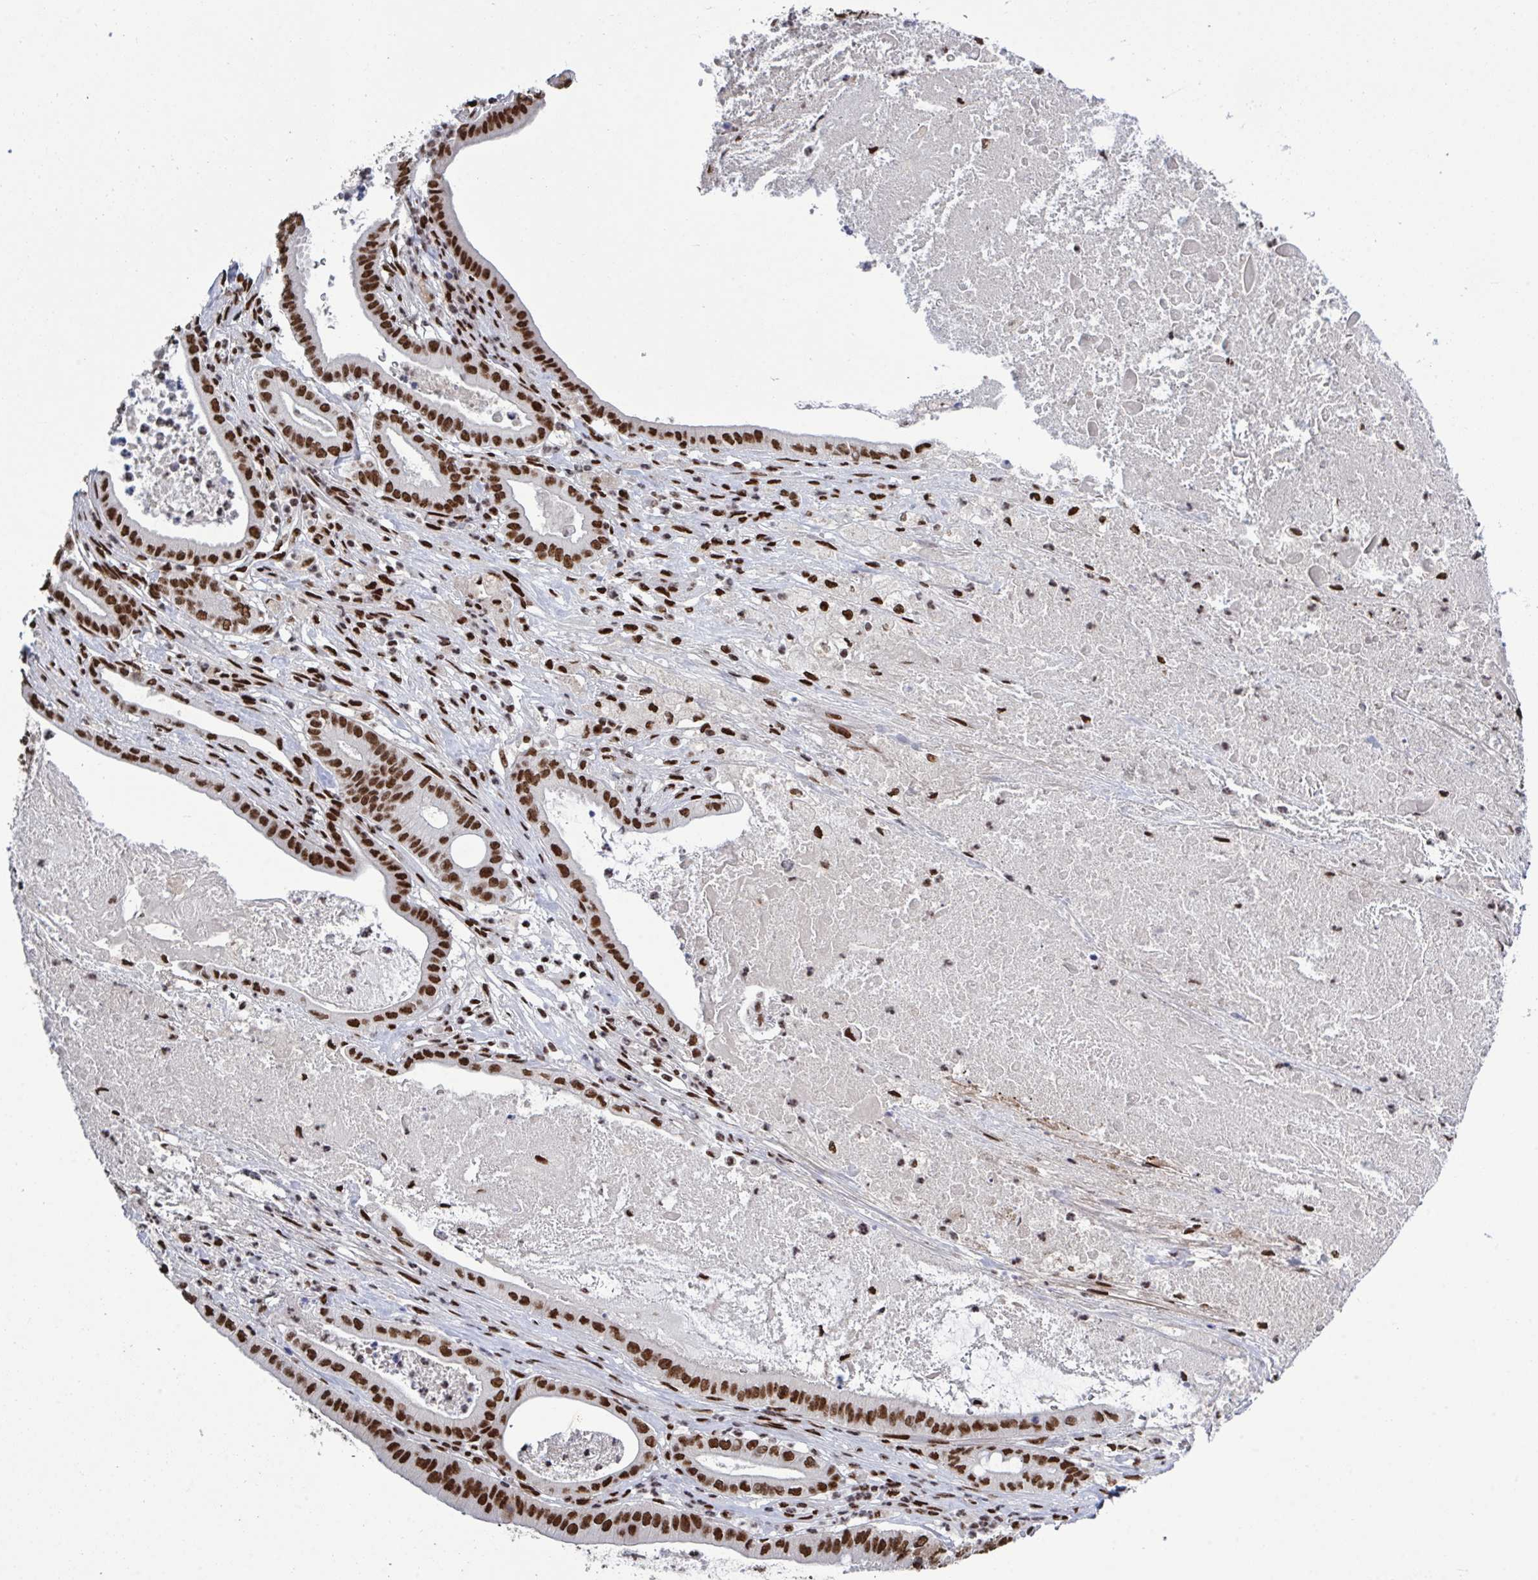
{"staining": {"intensity": "strong", "quantity": ">75%", "location": "nuclear"}, "tissue": "pancreatic cancer", "cell_type": "Tumor cells", "image_type": "cancer", "snomed": [{"axis": "morphology", "description": "Adenocarcinoma, NOS"}, {"axis": "topography", "description": "Pancreas"}], "caption": "A histopathology image showing strong nuclear expression in approximately >75% of tumor cells in adenocarcinoma (pancreatic), as visualized by brown immunohistochemical staining.", "gene": "ZNF607", "patient": {"sex": "male", "age": 71}}